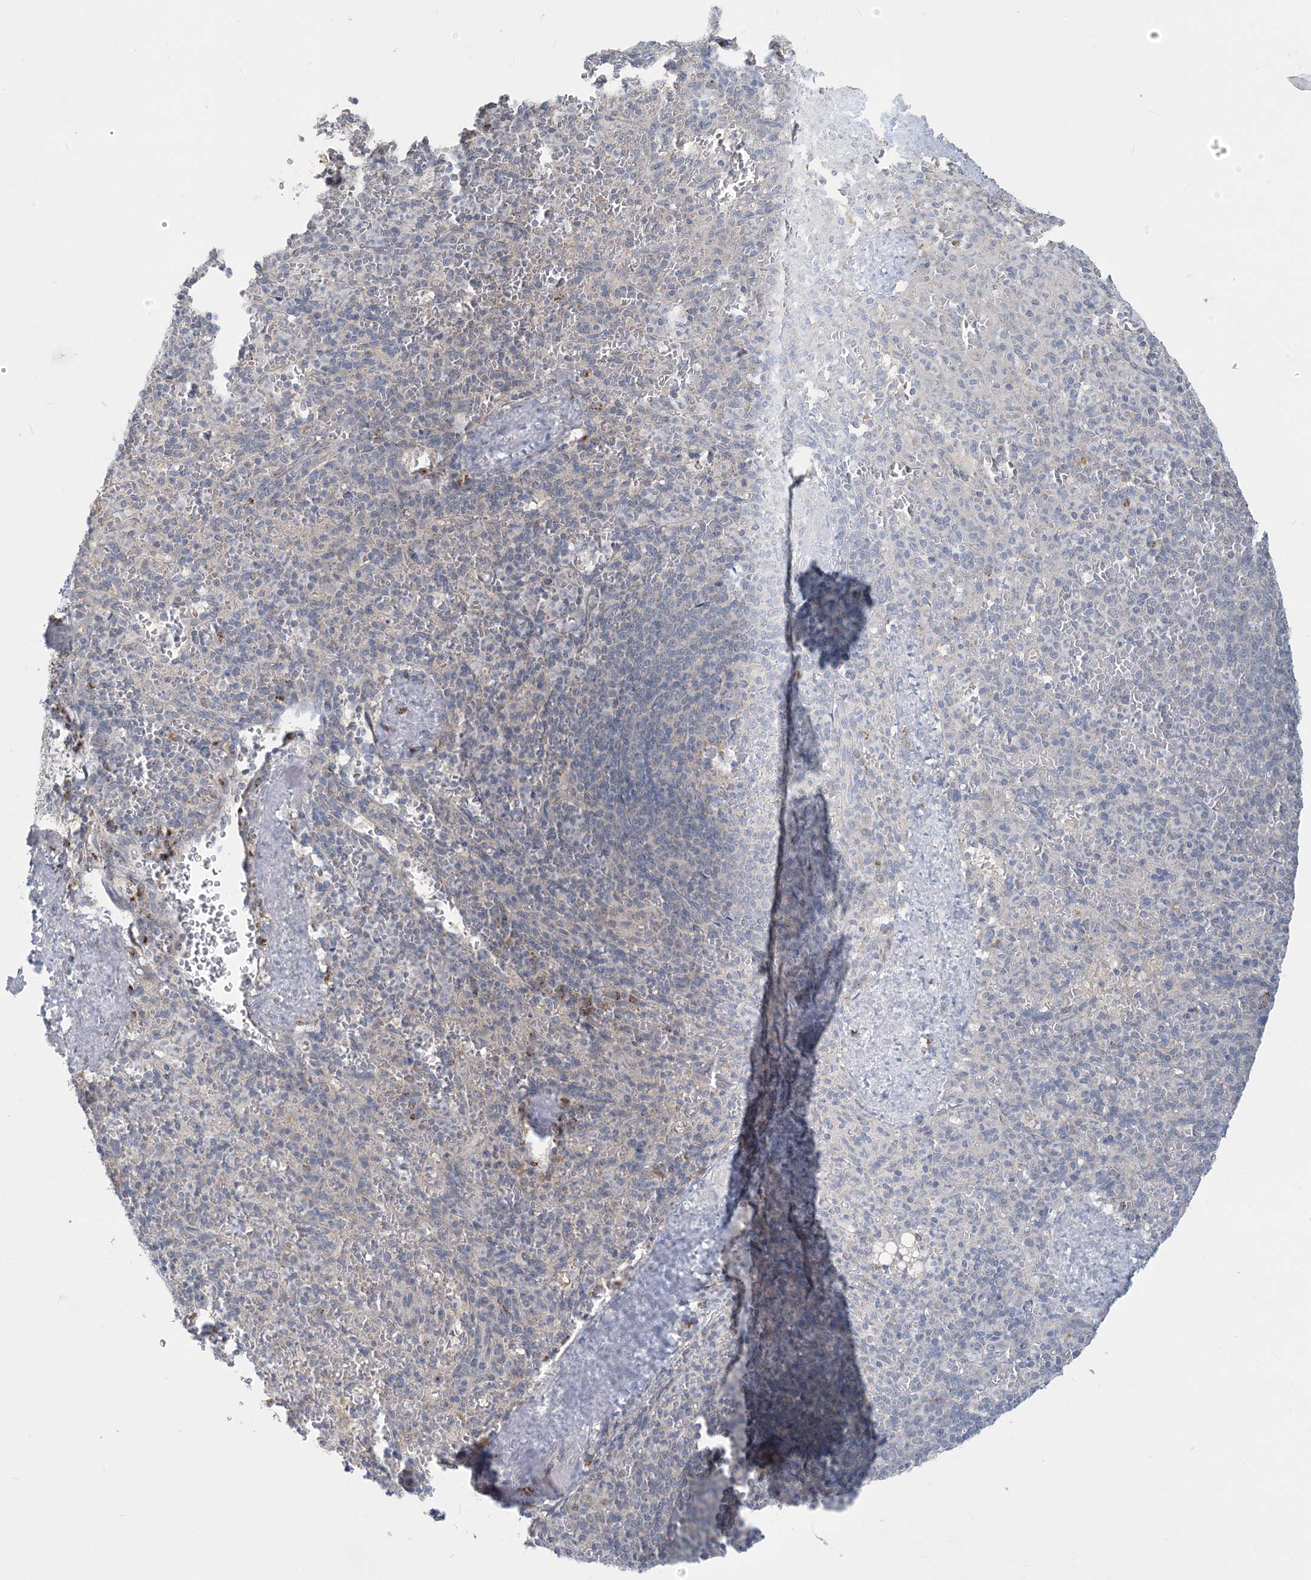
{"staining": {"intensity": "negative", "quantity": "none", "location": "none"}, "tissue": "spleen", "cell_type": "Cells in red pulp", "image_type": "normal", "snomed": [{"axis": "morphology", "description": "Normal tissue, NOS"}, {"axis": "topography", "description": "Spleen"}], "caption": "Immunohistochemistry photomicrograph of unremarkable spleen: human spleen stained with DAB (3,3'-diaminobenzidine) demonstrates no significant protein expression in cells in red pulp.", "gene": "CCDC14", "patient": {"sex": "female", "age": 74}}